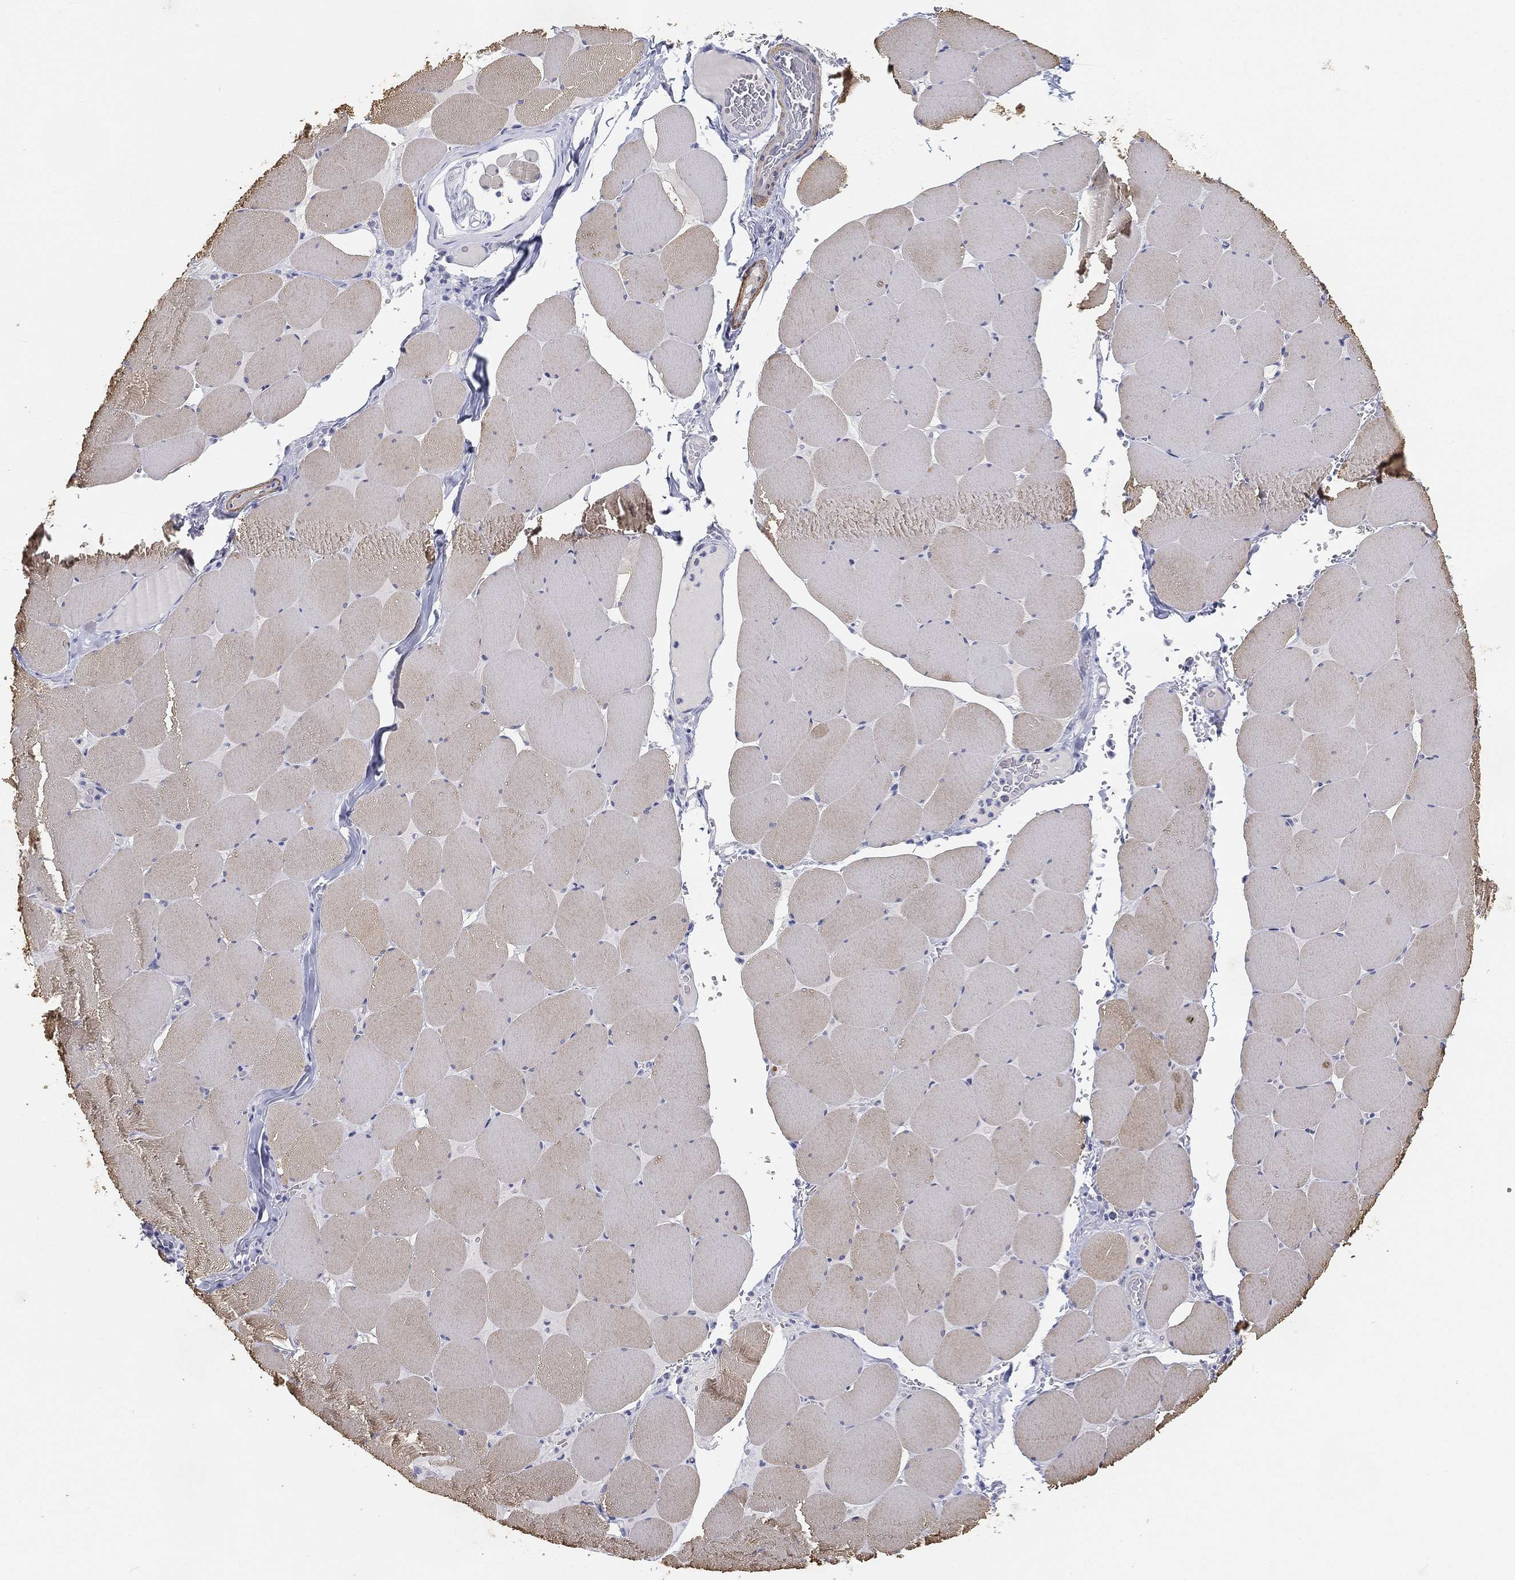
{"staining": {"intensity": "weak", "quantity": "25%-75%", "location": "cytoplasmic/membranous"}, "tissue": "skeletal muscle", "cell_type": "Myocytes", "image_type": "normal", "snomed": [{"axis": "morphology", "description": "Normal tissue, NOS"}, {"axis": "morphology", "description": "Malignant melanoma, Metastatic site"}, {"axis": "topography", "description": "Skeletal muscle"}], "caption": "Protein expression analysis of normal human skeletal muscle reveals weak cytoplasmic/membranous positivity in about 25%-75% of myocytes.", "gene": "GPR61", "patient": {"sex": "male", "age": 50}}